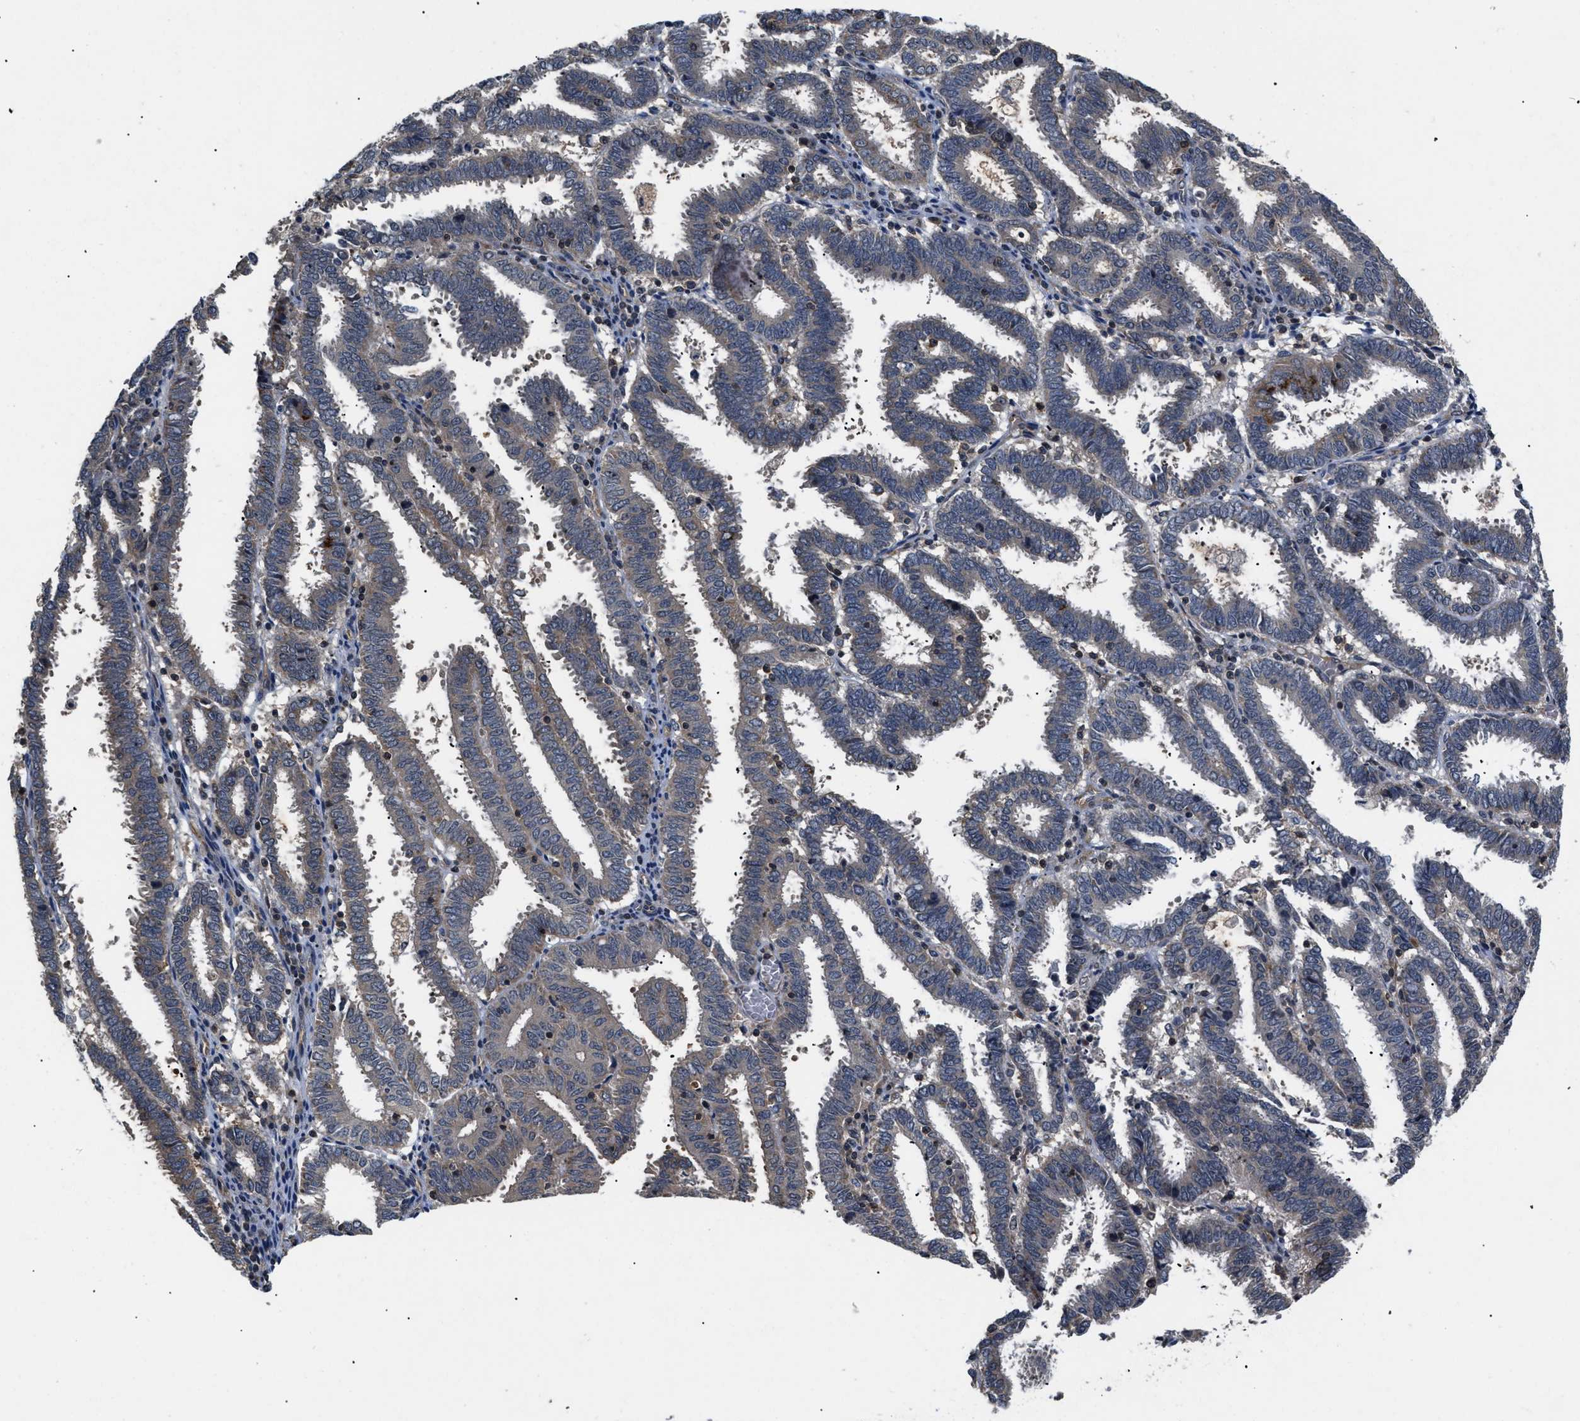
{"staining": {"intensity": "weak", "quantity": "<25%", "location": "cytoplasmic/membranous"}, "tissue": "endometrial cancer", "cell_type": "Tumor cells", "image_type": "cancer", "snomed": [{"axis": "morphology", "description": "Adenocarcinoma, NOS"}, {"axis": "topography", "description": "Uterus"}], "caption": "Immunohistochemistry of human adenocarcinoma (endometrial) demonstrates no expression in tumor cells.", "gene": "HMGCR", "patient": {"sex": "female", "age": 83}}